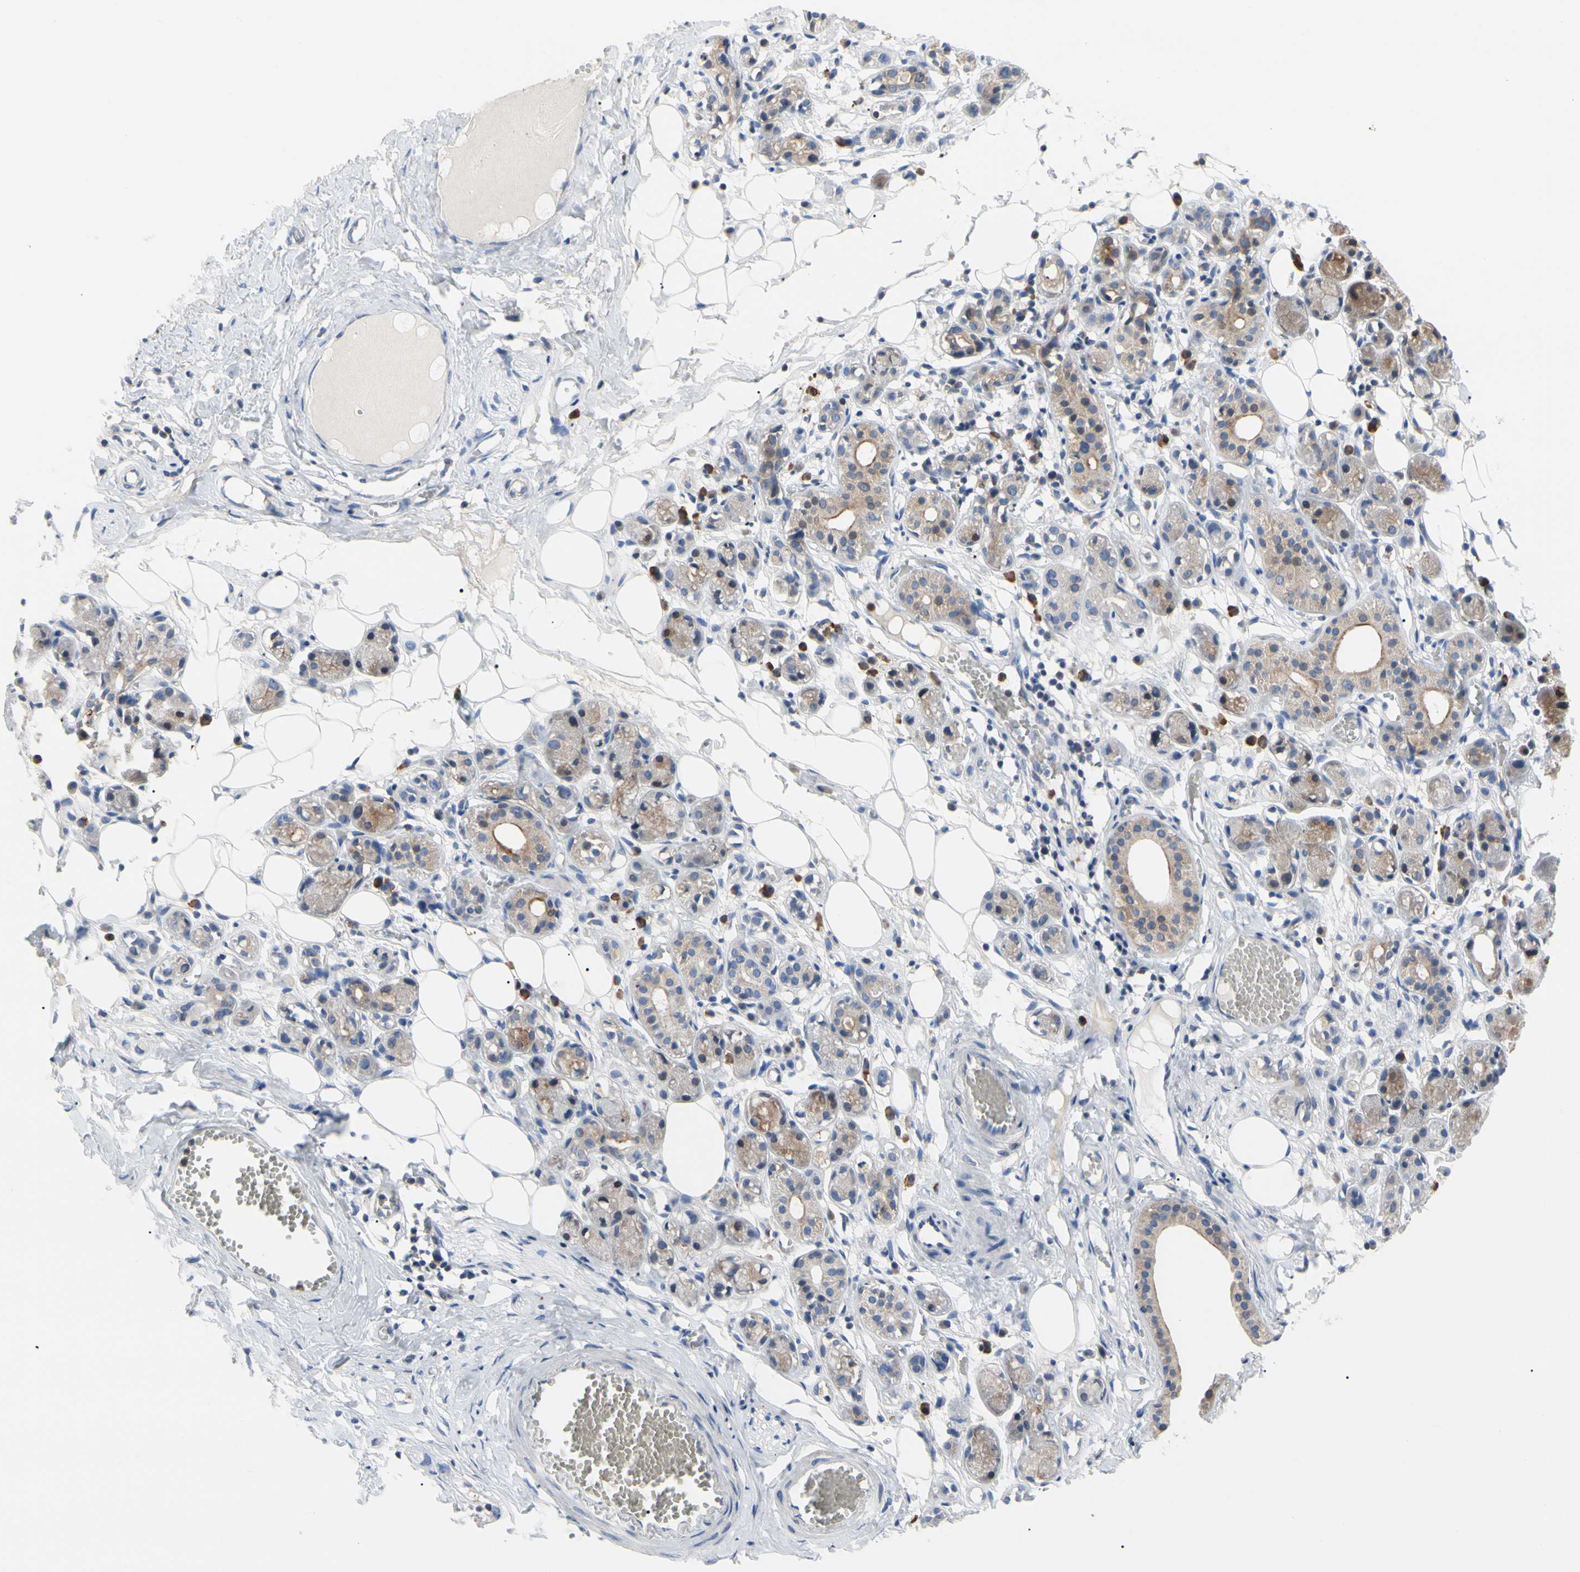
{"staining": {"intensity": "negative", "quantity": "none", "location": "none"}, "tissue": "adipose tissue", "cell_type": "Adipocytes", "image_type": "normal", "snomed": [{"axis": "morphology", "description": "Normal tissue, NOS"}, {"axis": "morphology", "description": "Inflammation, NOS"}, {"axis": "topography", "description": "Vascular tissue"}, {"axis": "topography", "description": "Salivary gland"}], "caption": "IHC image of unremarkable adipose tissue: human adipose tissue stained with DAB (3,3'-diaminobenzidine) displays no significant protein staining in adipocytes.", "gene": "MCL1", "patient": {"sex": "female", "age": 75}}